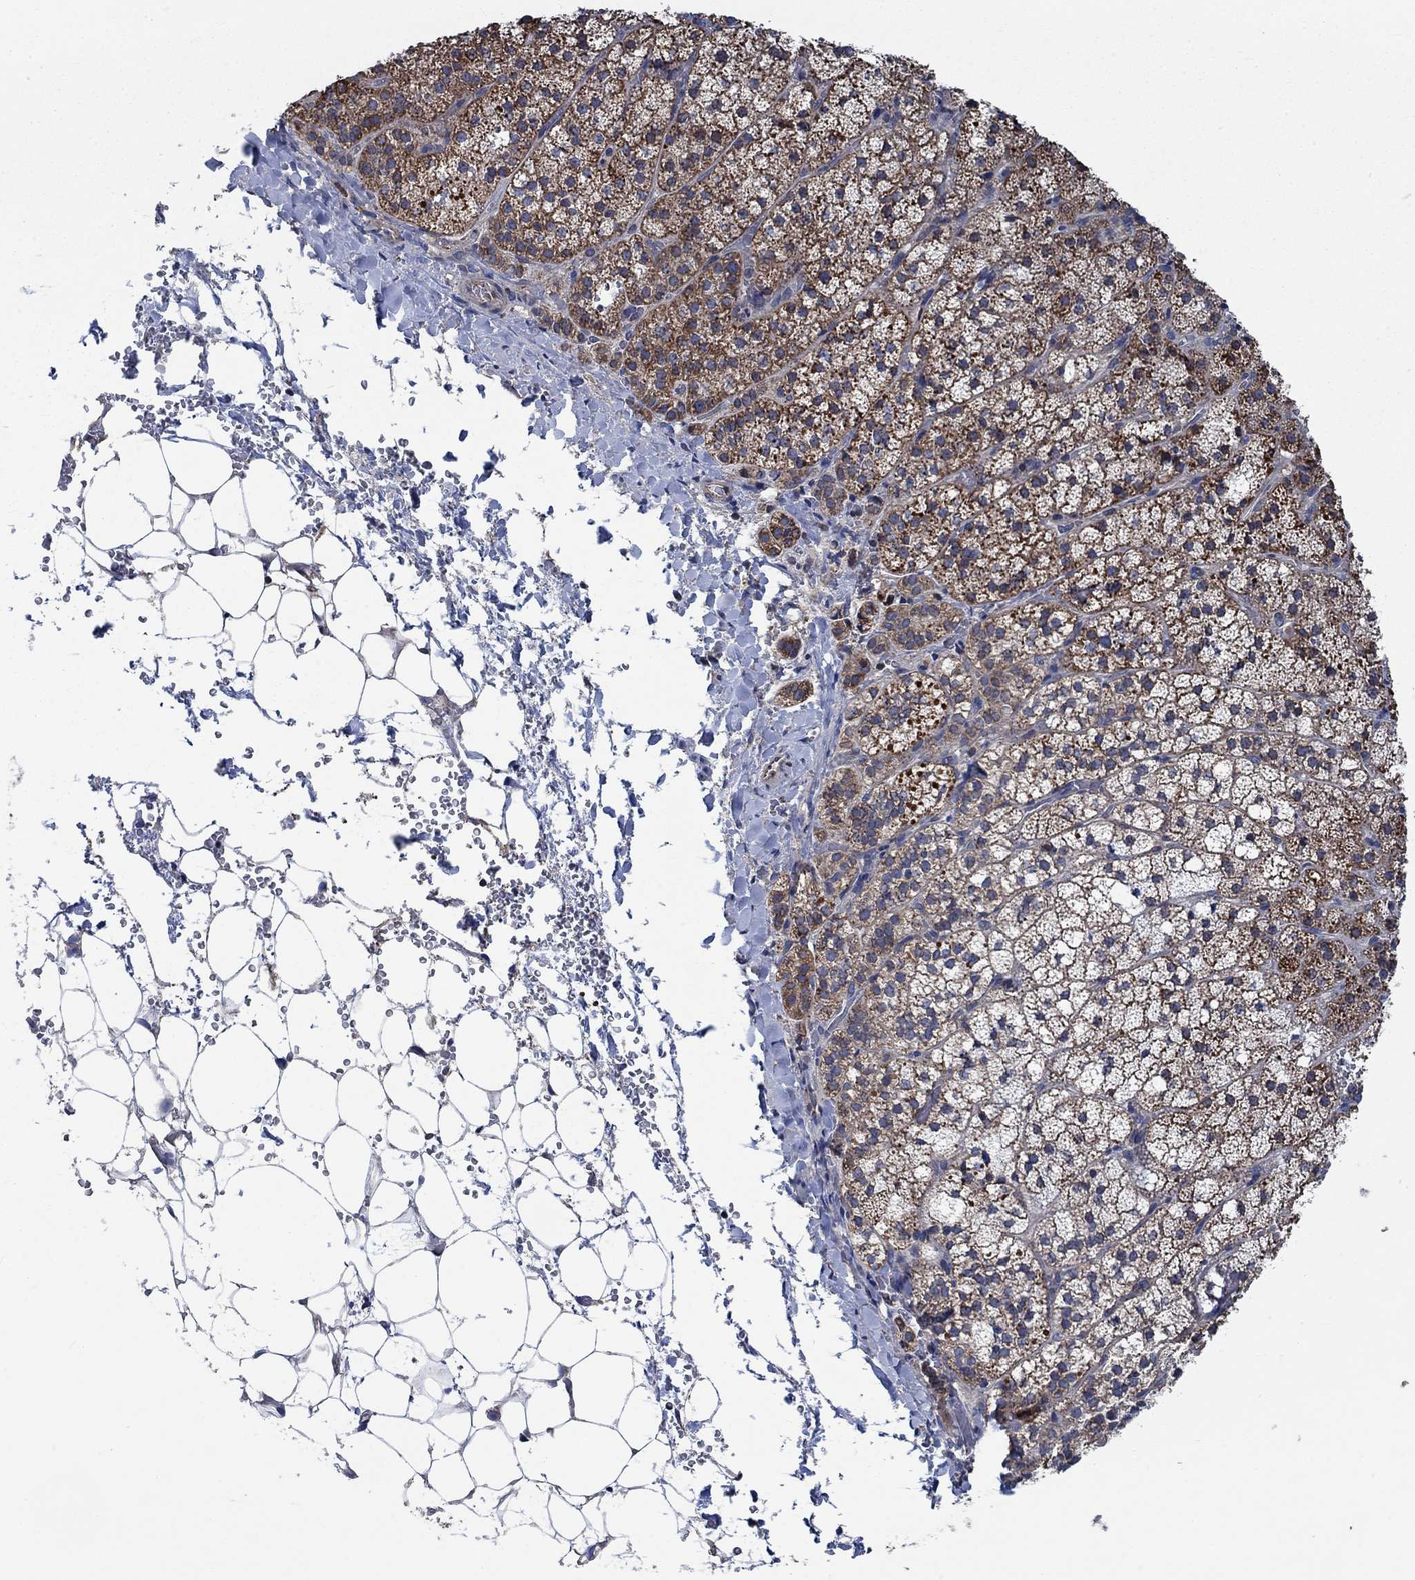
{"staining": {"intensity": "strong", "quantity": "25%-75%", "location": "cytoplasmic/membranous"}, "tissue": "adrenal gland", "cell_type": "Glandular cells", "image_type": "normal", "snomed": [{"axis": "morphology", "description": "Normal tissue, NOS"}, {"axis": "topography", "description": "Adrenal gland"}], "caption": "This is a photomicrograph of immunohistochemistry (IHC) staining of benign adrenal gland, which shows strong staining in the cytoplasmic/membranous of glandular cells.", "gene": "STXBP6", "patient": {"sex": "male", "age": 53}}